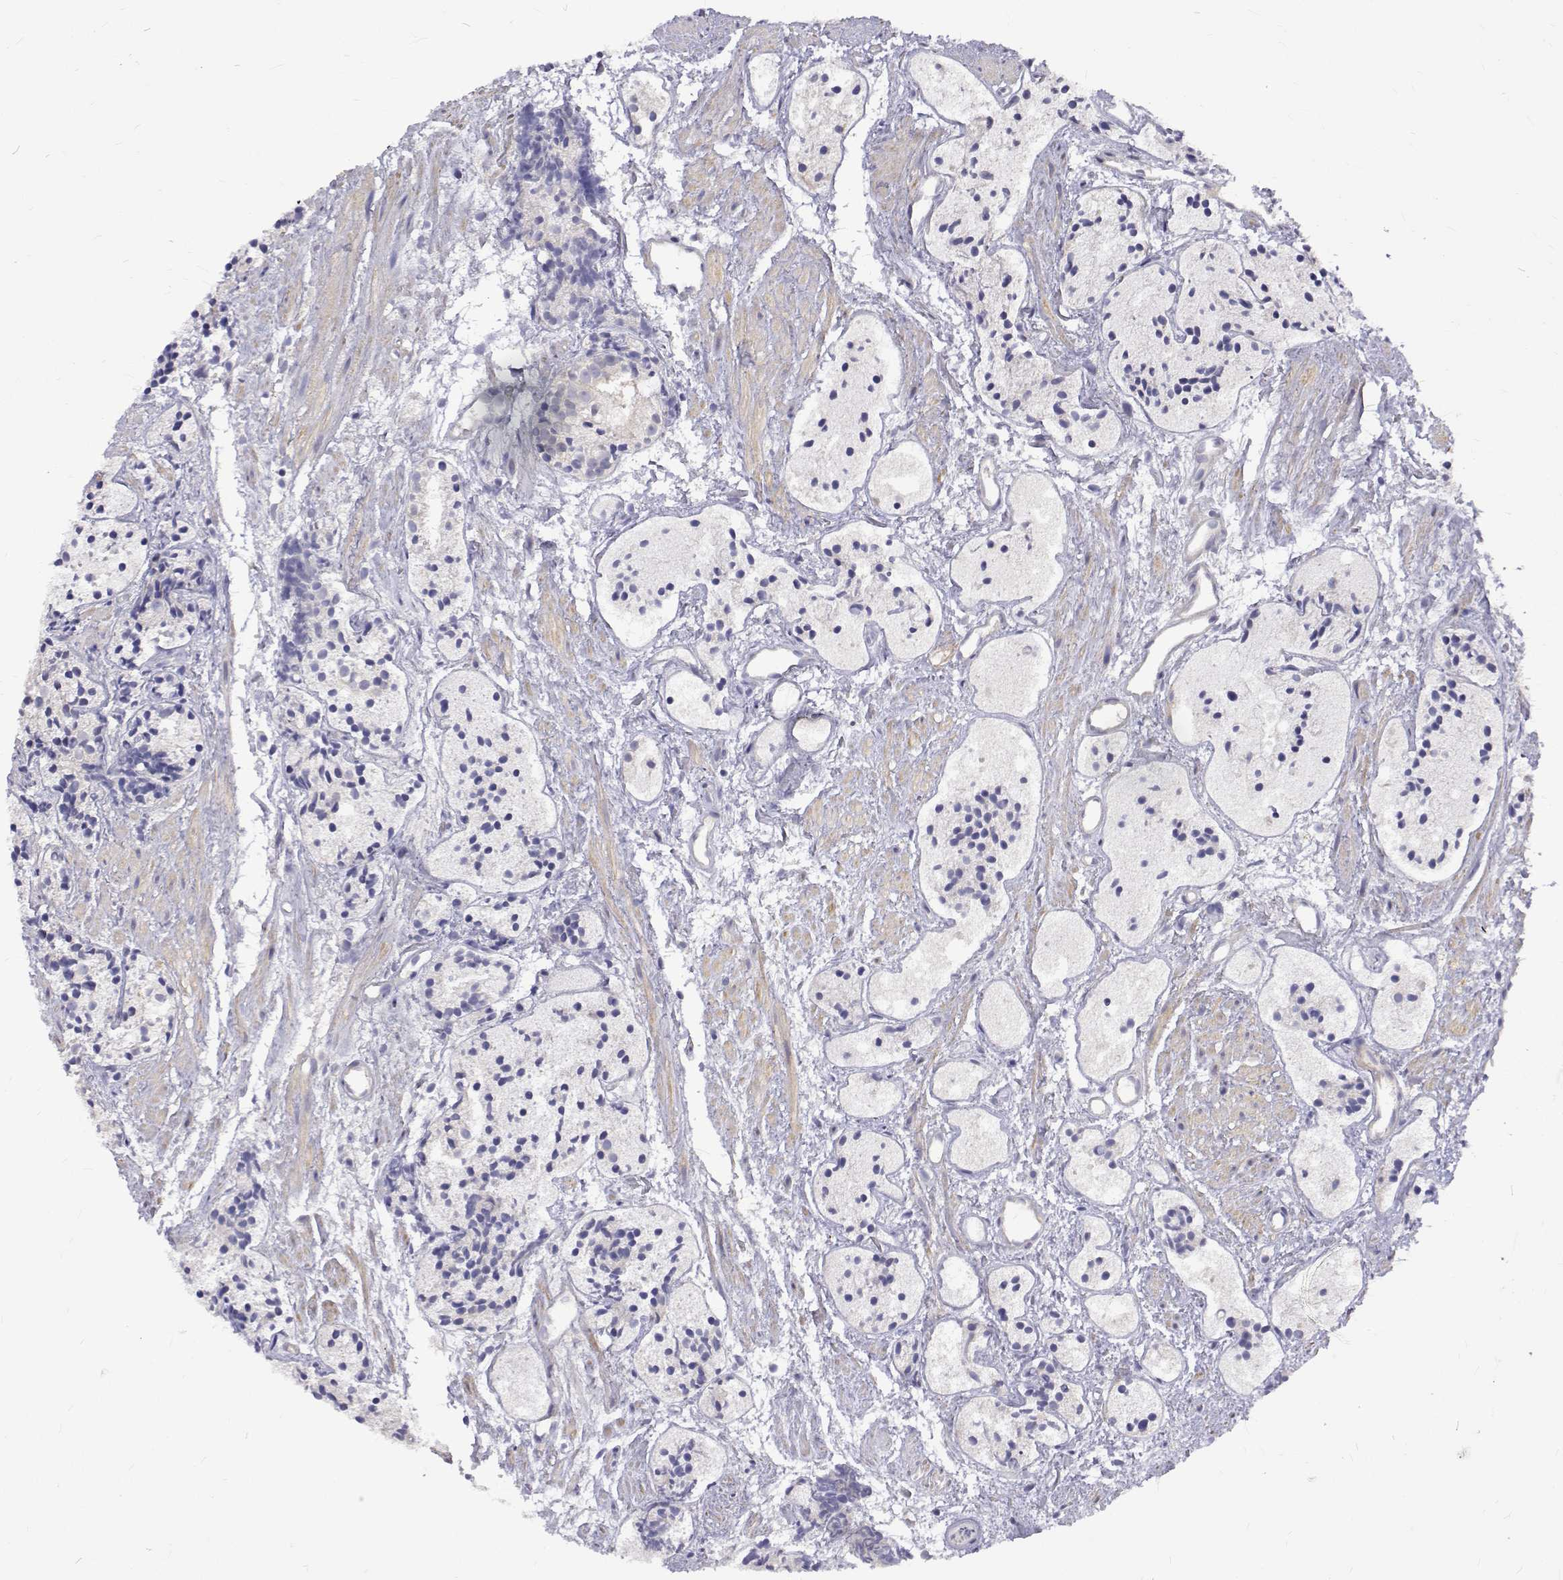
{"staining": {"intensity": "negative", "quantity": "none", "location": "none"}, "tissue": "prostate cancer", "cell_type": "Tumor cells", "image_type": "cancer", "snomed": [{"axis": "morphology", "description": "Adenocarcinoma, High grade"}, {"axis": "topography", "description": "Prostate"}], "caption": "Protein analysis of high-grade adenocarcinoma (prostate) exhibits no significant positivity in tumor cells. (DAB immunohistochemistry (IHC), high magnification).", "gene": "PADI1", "patient": {"sex": "male", "age": 85}}